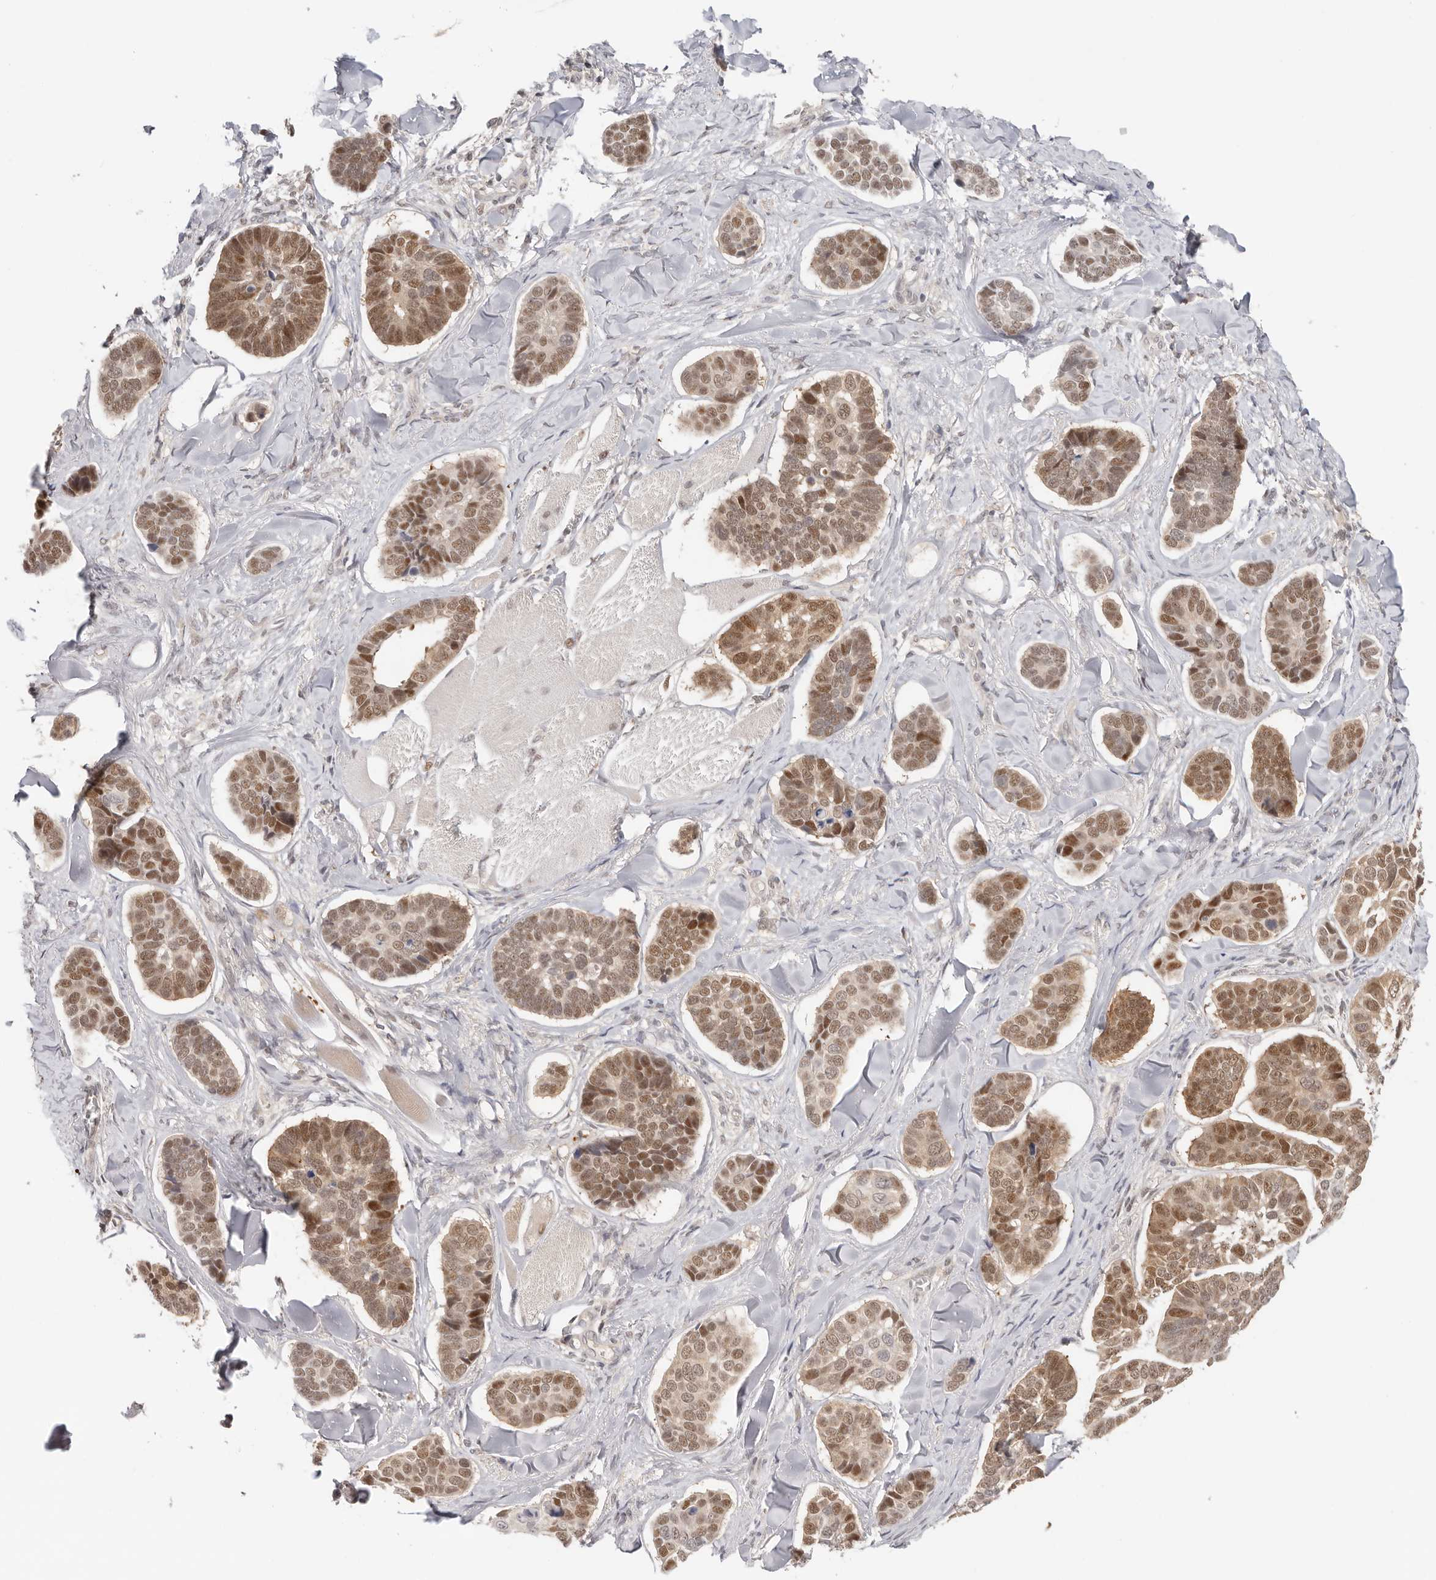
{"staining": {"intensity": "moderate", "quantity": ">75%", "location": "nuclear"}, "tissue": "skin cancer", "cell_type": "Tumor cells", "image_type": "cancer", "snomed": [{"axis": "morphology", "description": "Basal cell carcinoma"}, {"axis": "topography", "description": "Skin"}], "caption": "Human skin basal cell carcinoma stained with a brown dye reveals moderate nuclear positive positivity in approximately >75% of tumor cells.", "gene": "LARP7", "patient": {"sex": "male", "age": 62}}